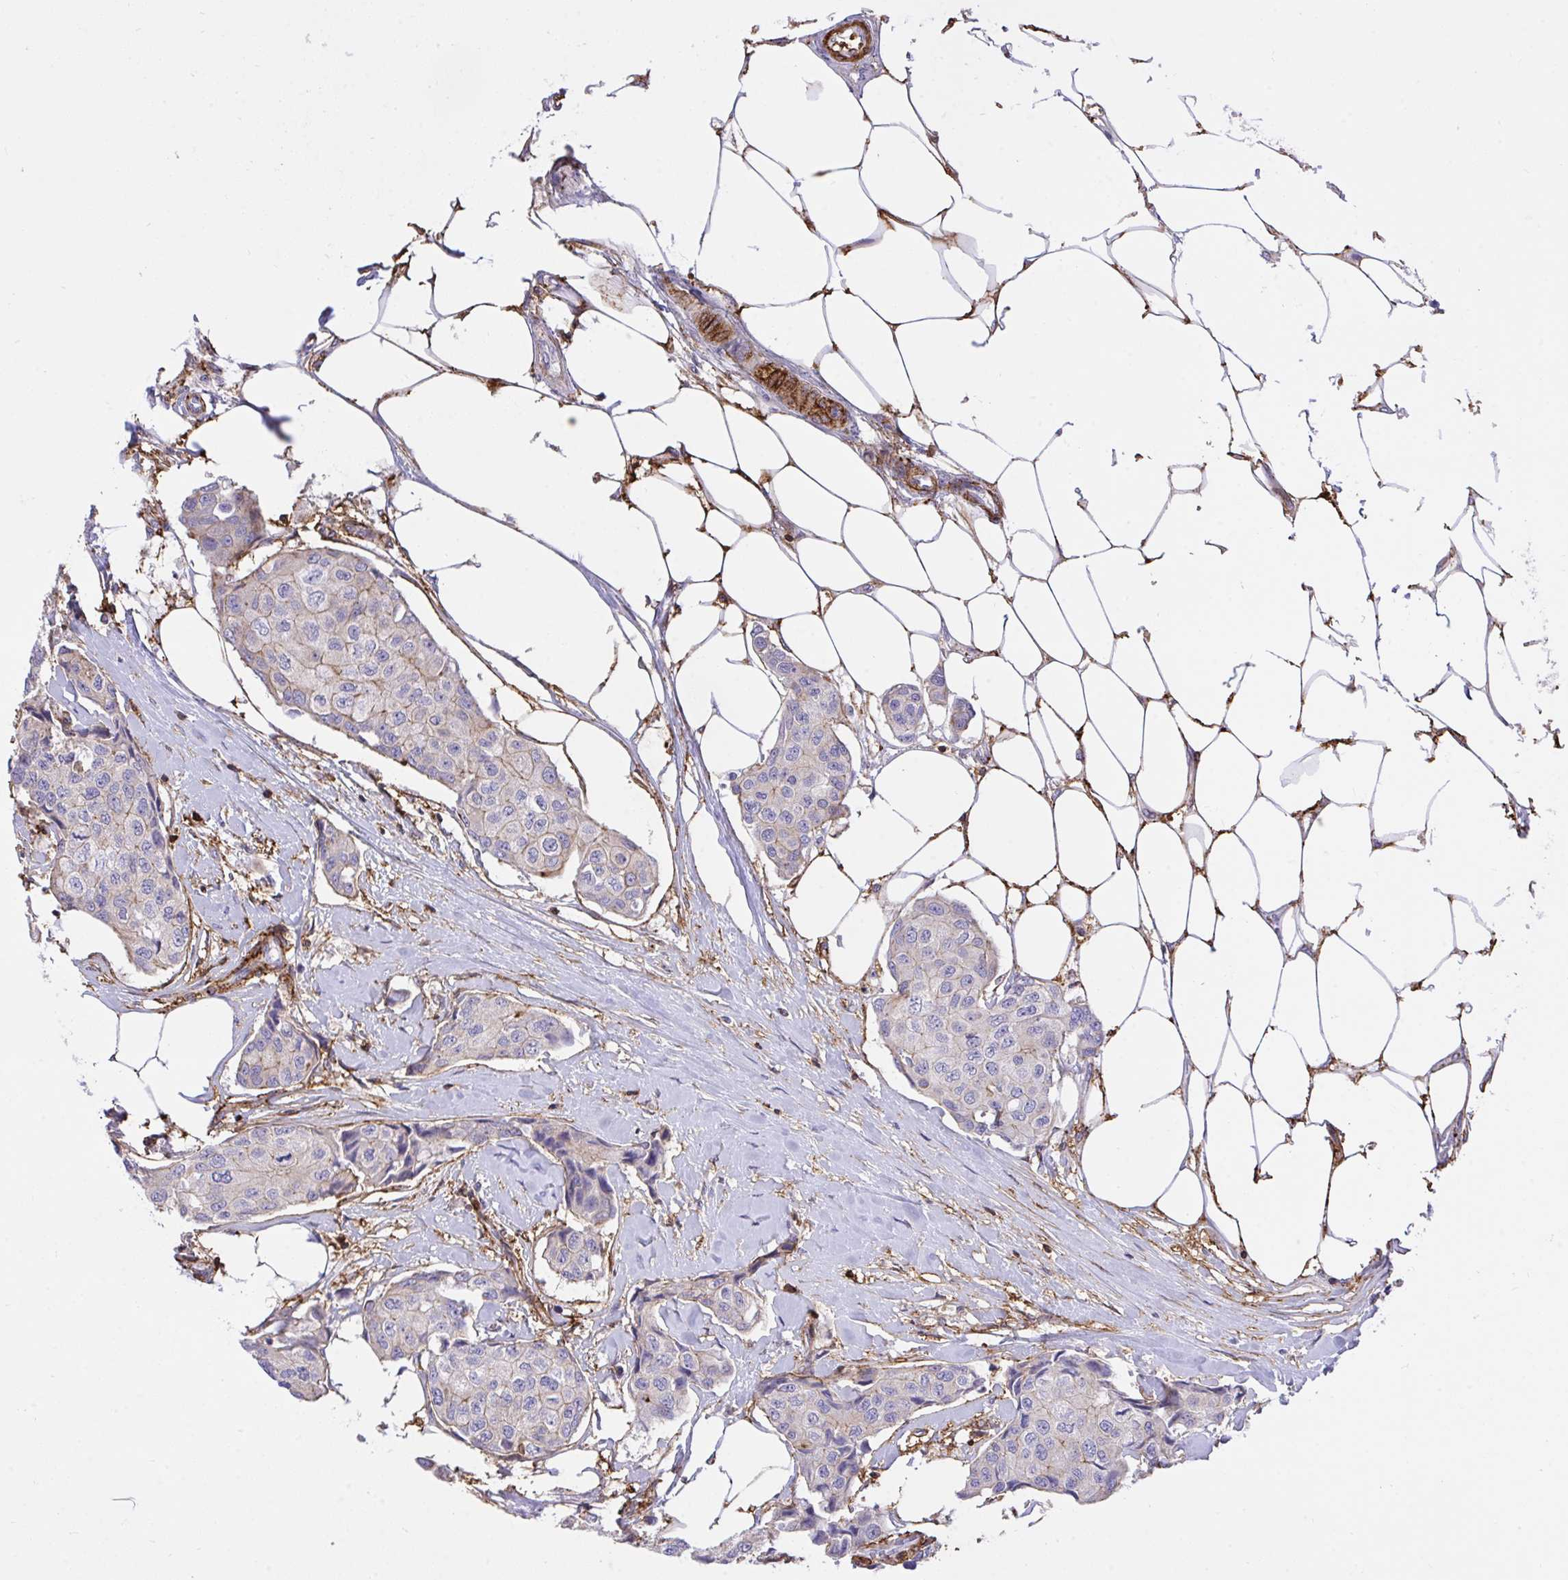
{"staining": {"intensity": "weak", "quantity": "<25%", "location": "cytoplasmic/membranous"}, "tissue": "breast cancer", "cell_type": "Tumor cells", "image_type": "cancer", "snomed": [{"axis": "morphology", "description": "Duct carcinoma"}, {"axis": "topography", "description": "Breast"}, {"axis": "topography", "description": "Lymph node"}], "caption": "This is an immunohistochemistry image of human breast invasive ductal carcinoma. There is no expression in tumor cells.", "gene": "ERI1", "patient": {"sex": "female", "age": 80}}